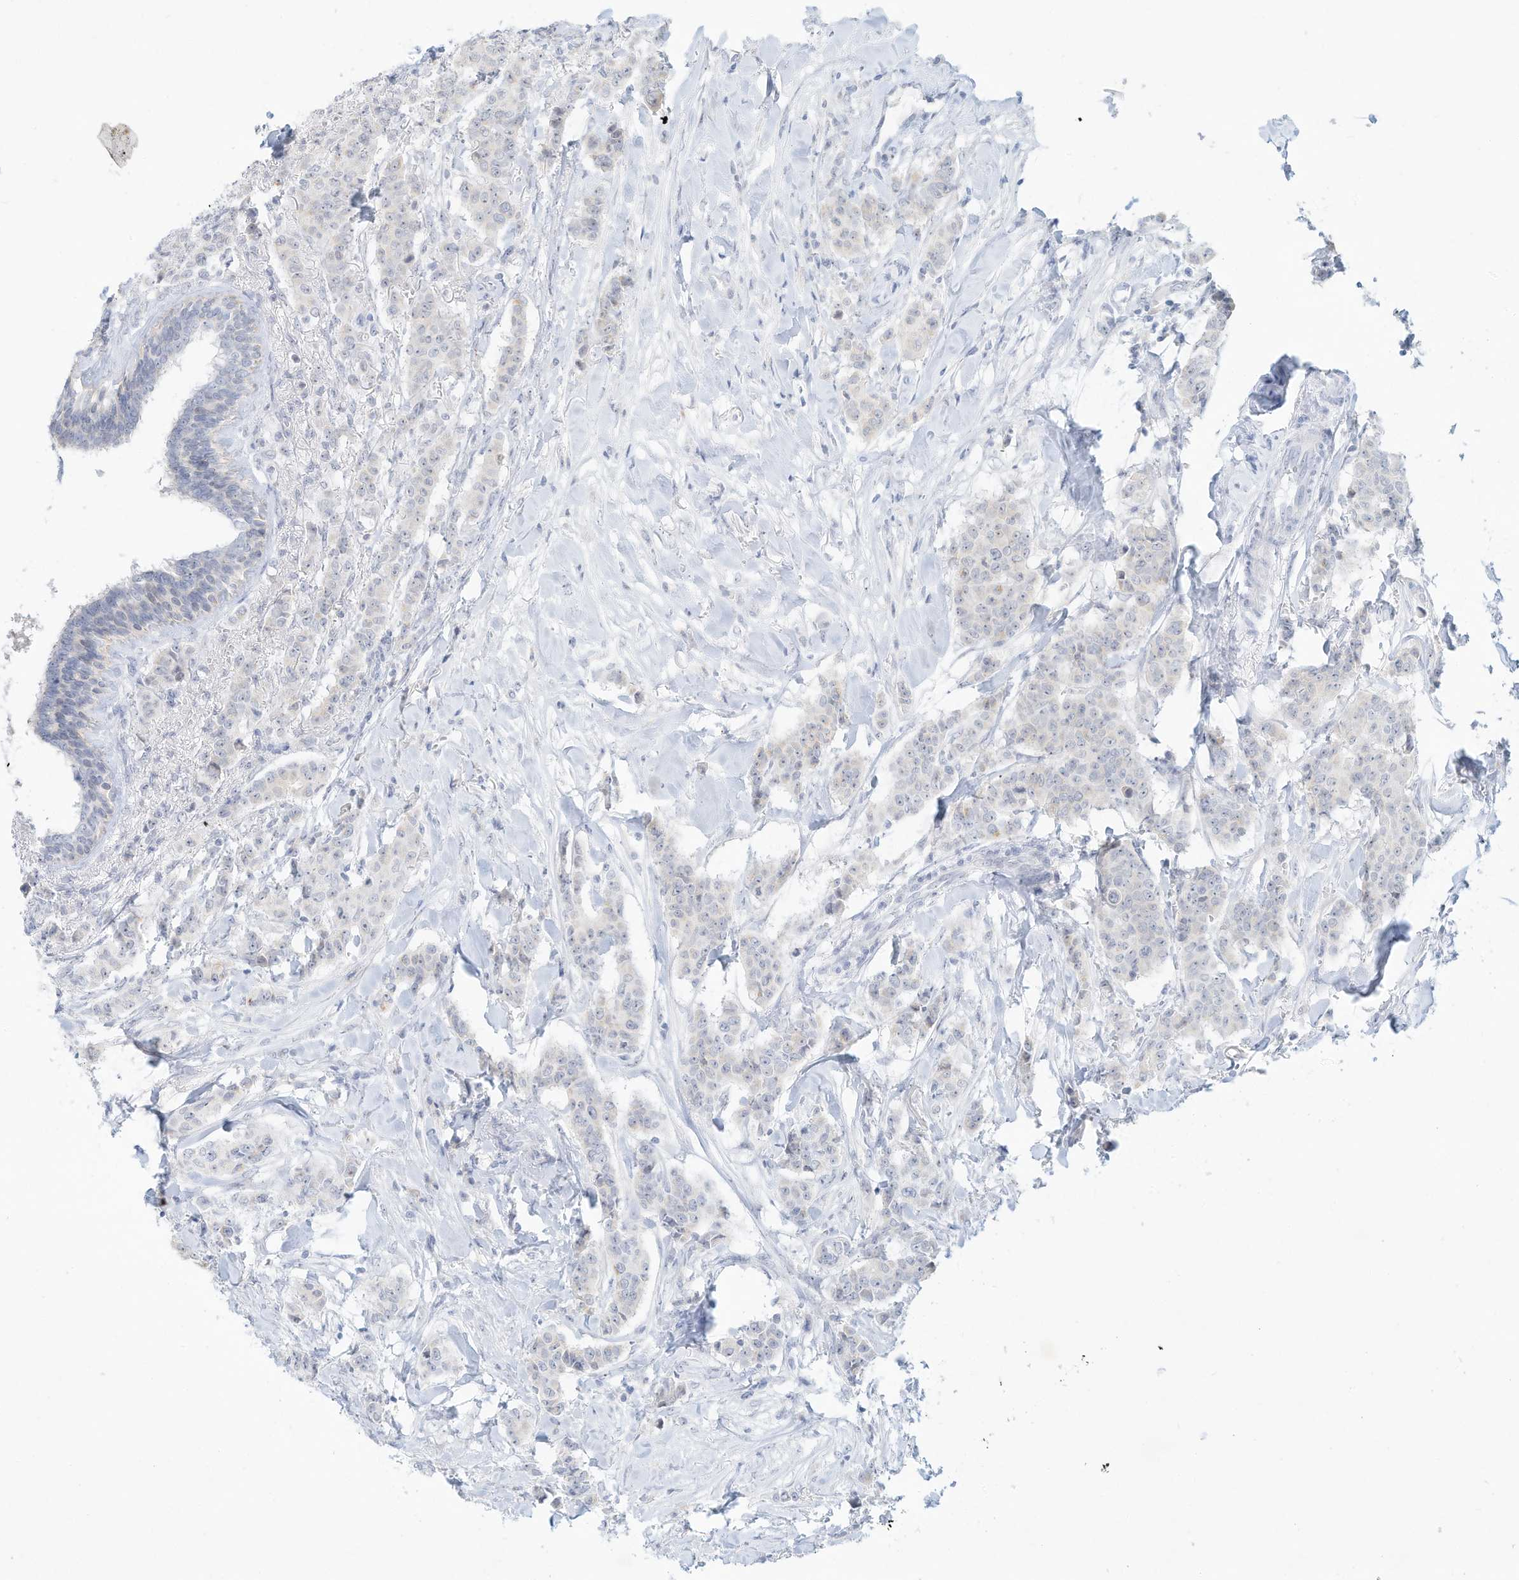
{"staining": {"intensity": "negative", "quantity": "none", "location": "none"}, "tissue": "breast cancer", "cell_type": "Tumor cells", "image_type": "cancer", "snomed": [{"axis": "morphology", "description": "Duct carcinoma"}, {"axis": "topography", "description": "Breast"}], "caption": "High magnification brightfield microscopy of breast cancer (invasive ductal carcinoma) stained with DAB (brown) and counterstained with hematoxylin (blue): tumor cells show no significant staining. (DAB immunohistochemistry visualized using brightfield microscopy, high magnification).", "gene": "PAK6", "patient": {"sex": "female", "age": 40}}